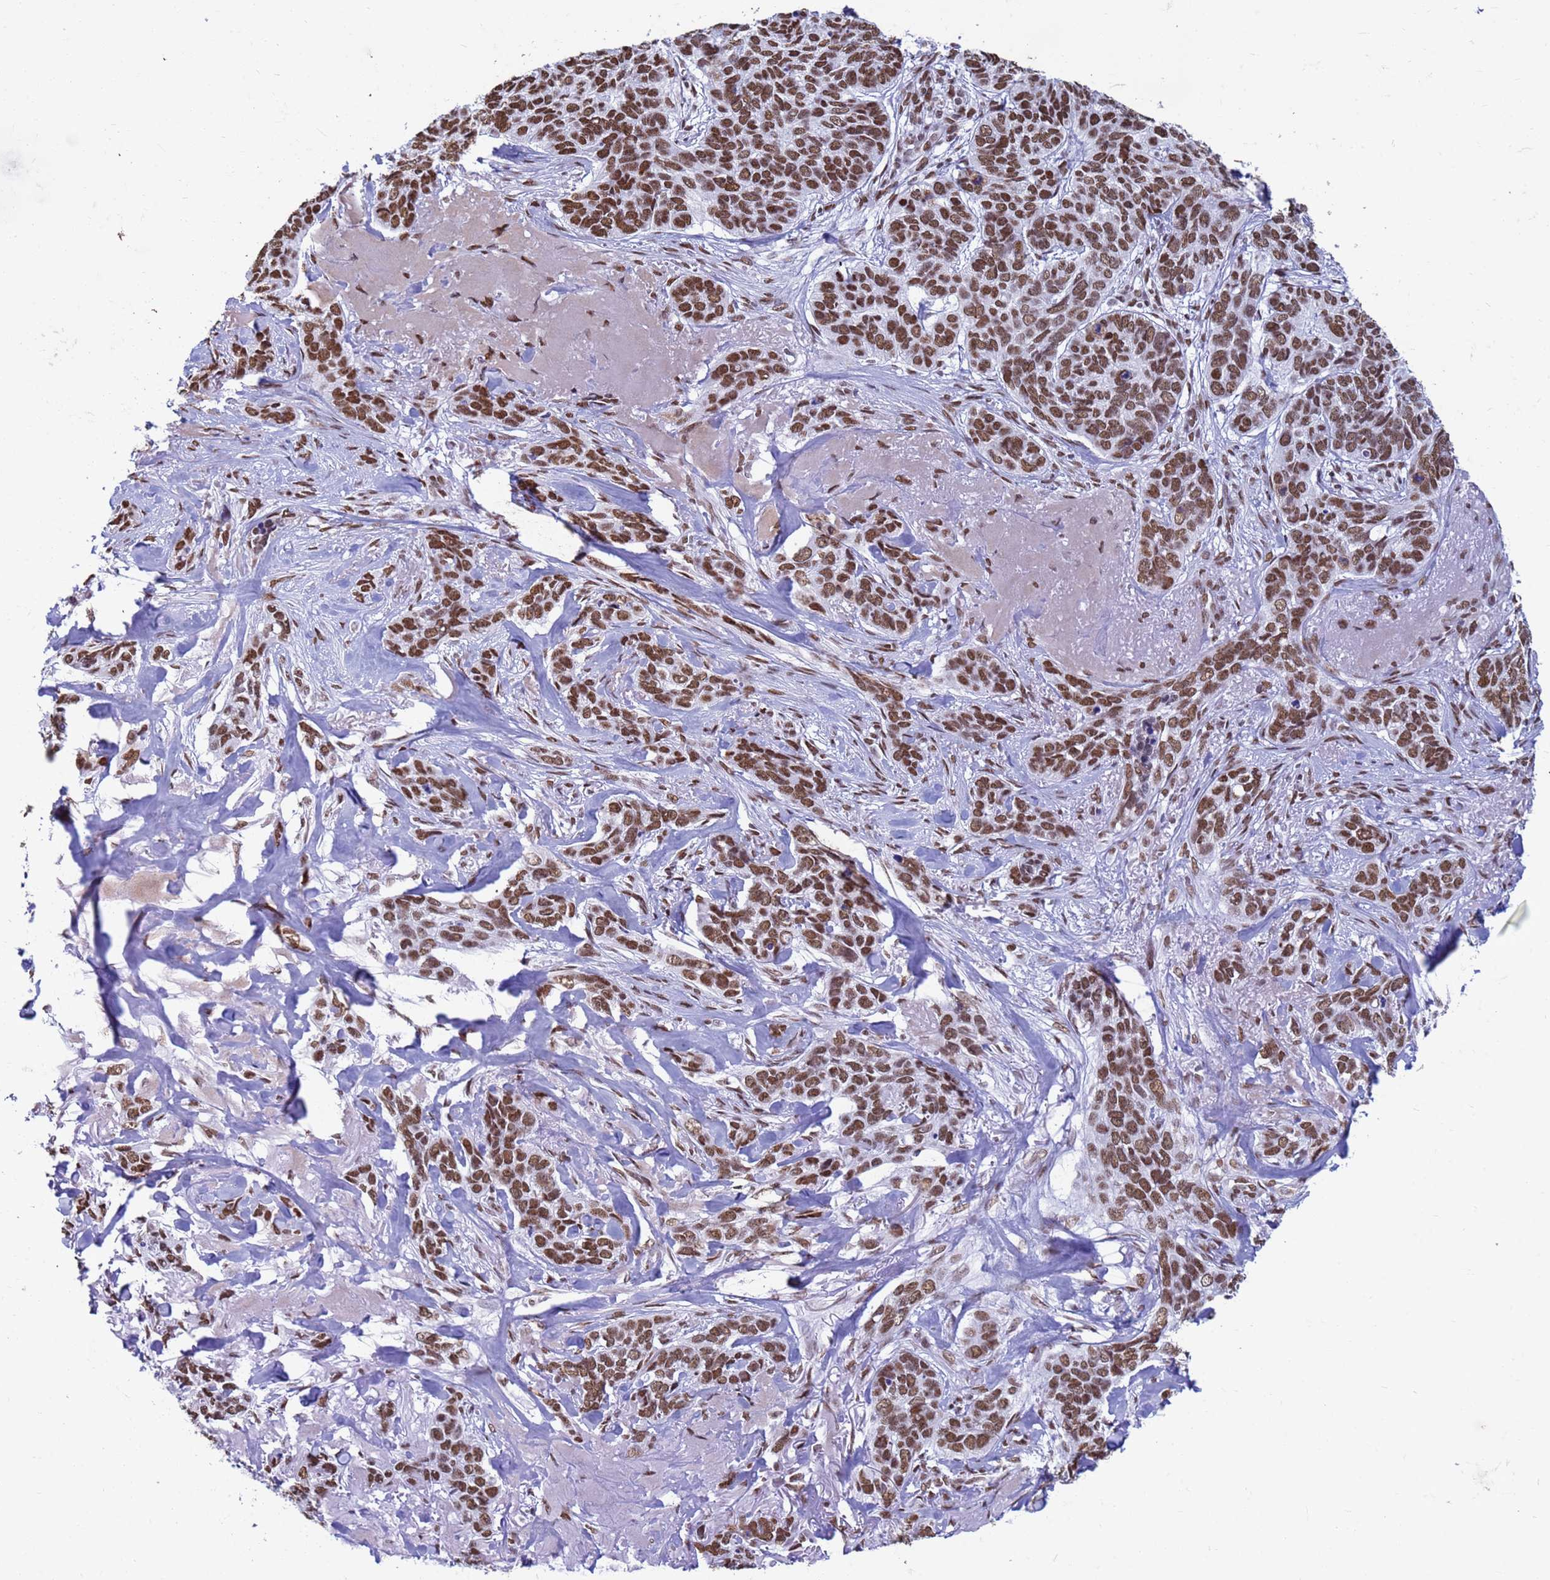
{"staining": {"intensity": "strong", "quantity": ">75%", "location": "nuclear"}, "tissue": "skin cancer", "cell_type": "Tumor cells", "image_type": "cancer", "snomed": [{"axis": "morphology", "description": "Basal cell carcinoma"}, {"axis": "topography", "description": "Skin"}], "caption": "Protein staining of basal cell carcinoma (skin) tissue displays strong nuclear positivity in about >75% of tumor cells.", "gene": "FAM170B", "patient": {"sex": "male", "age": 86}}